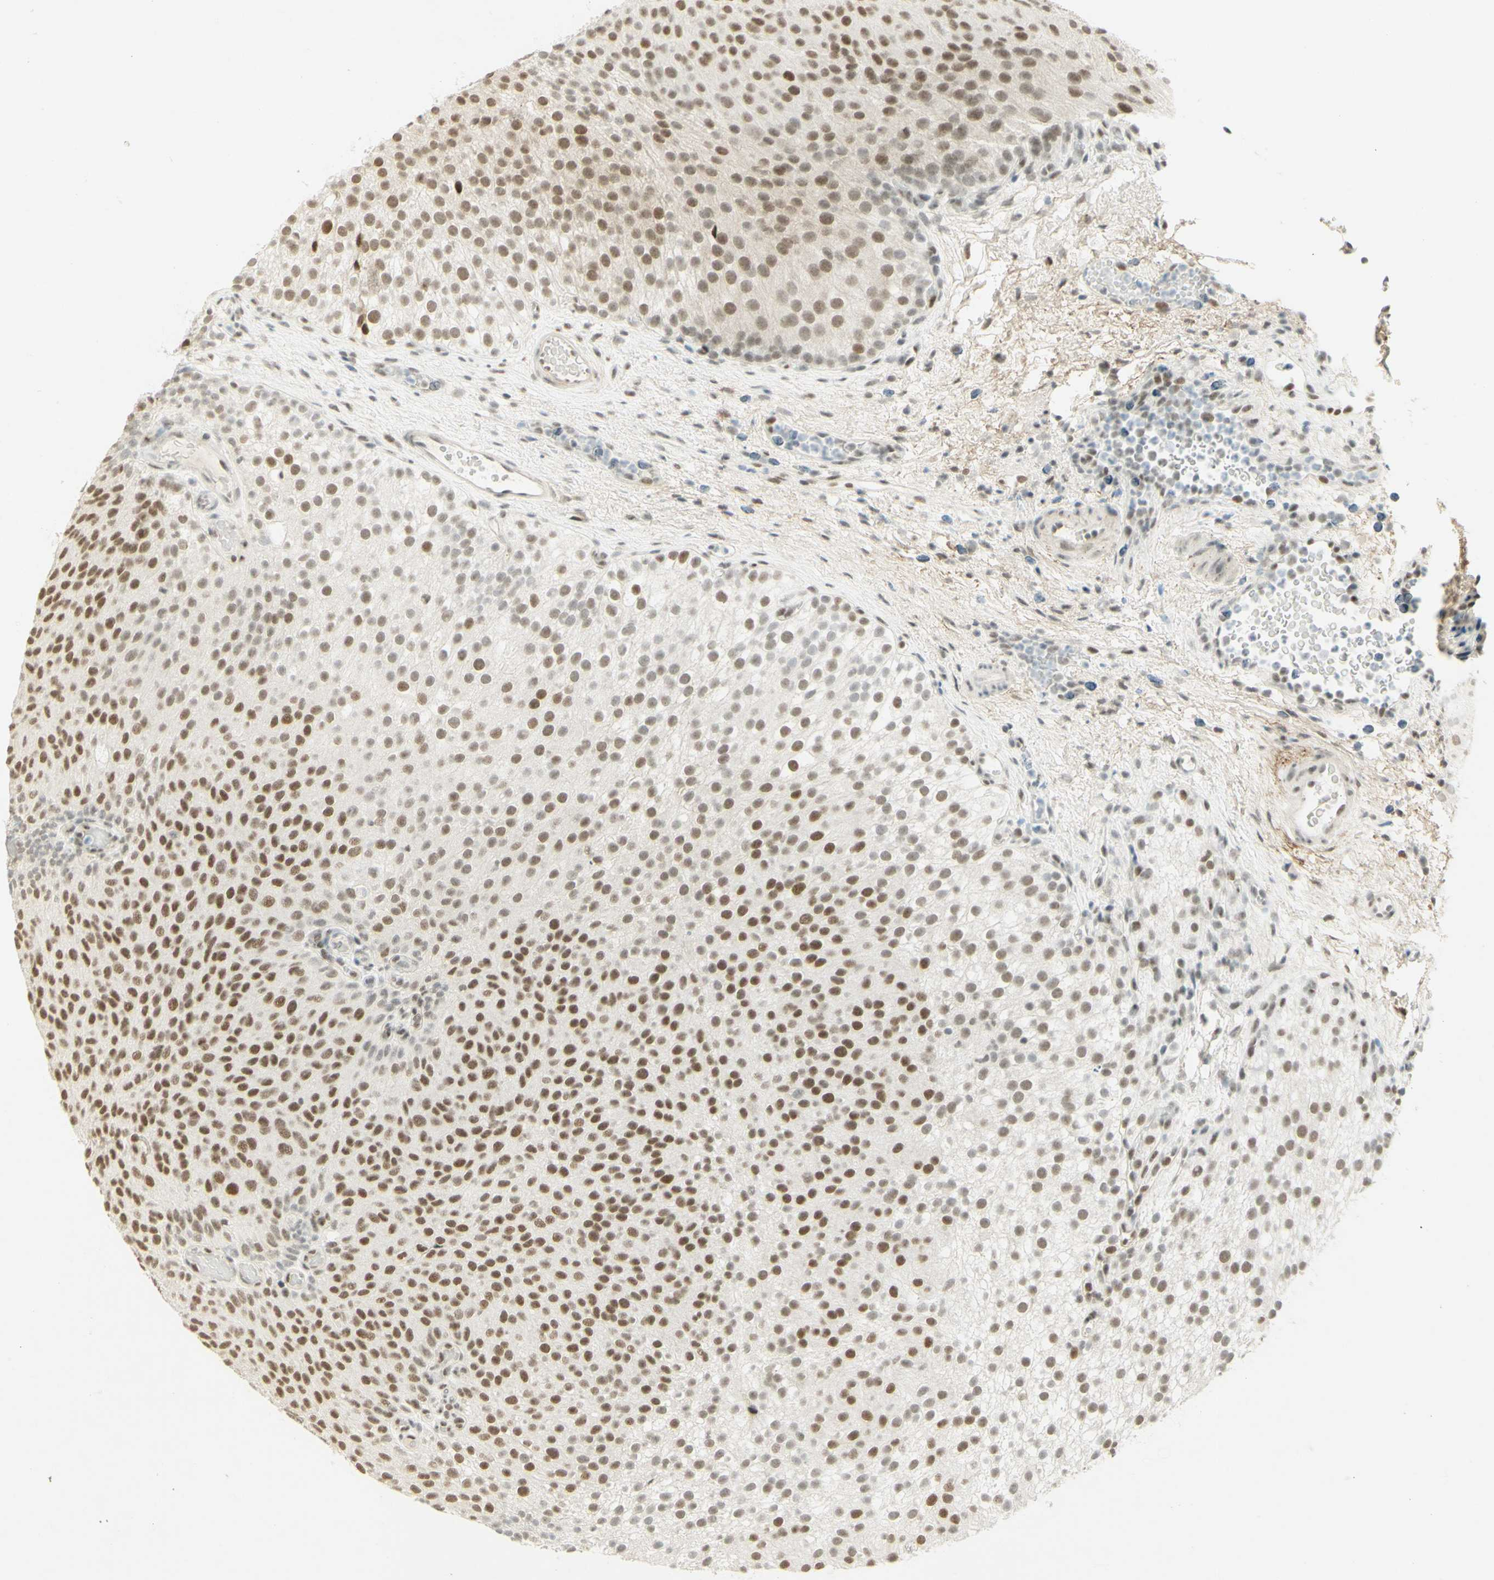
{"staining": {"intensity": "moderate", "quantity": ">75%", "location": "nuclear"}, "tissue": "urothelial cancer", "cell_type": "Tumor cells", "image_type": "cancer", "snomed": [{"axis": "morphology", "description": "Urothelial carcinoma, Low grade"}, {"axis": "topography", "description": "Urinary bladder"}], "caption": "Tumor cells show medium levels of moderate nuclear expression in about >75% of cells in urothelial carcinoma (low-grade).", "gene": "PMS2", "patient": {"sex": "male", "age": 78}}